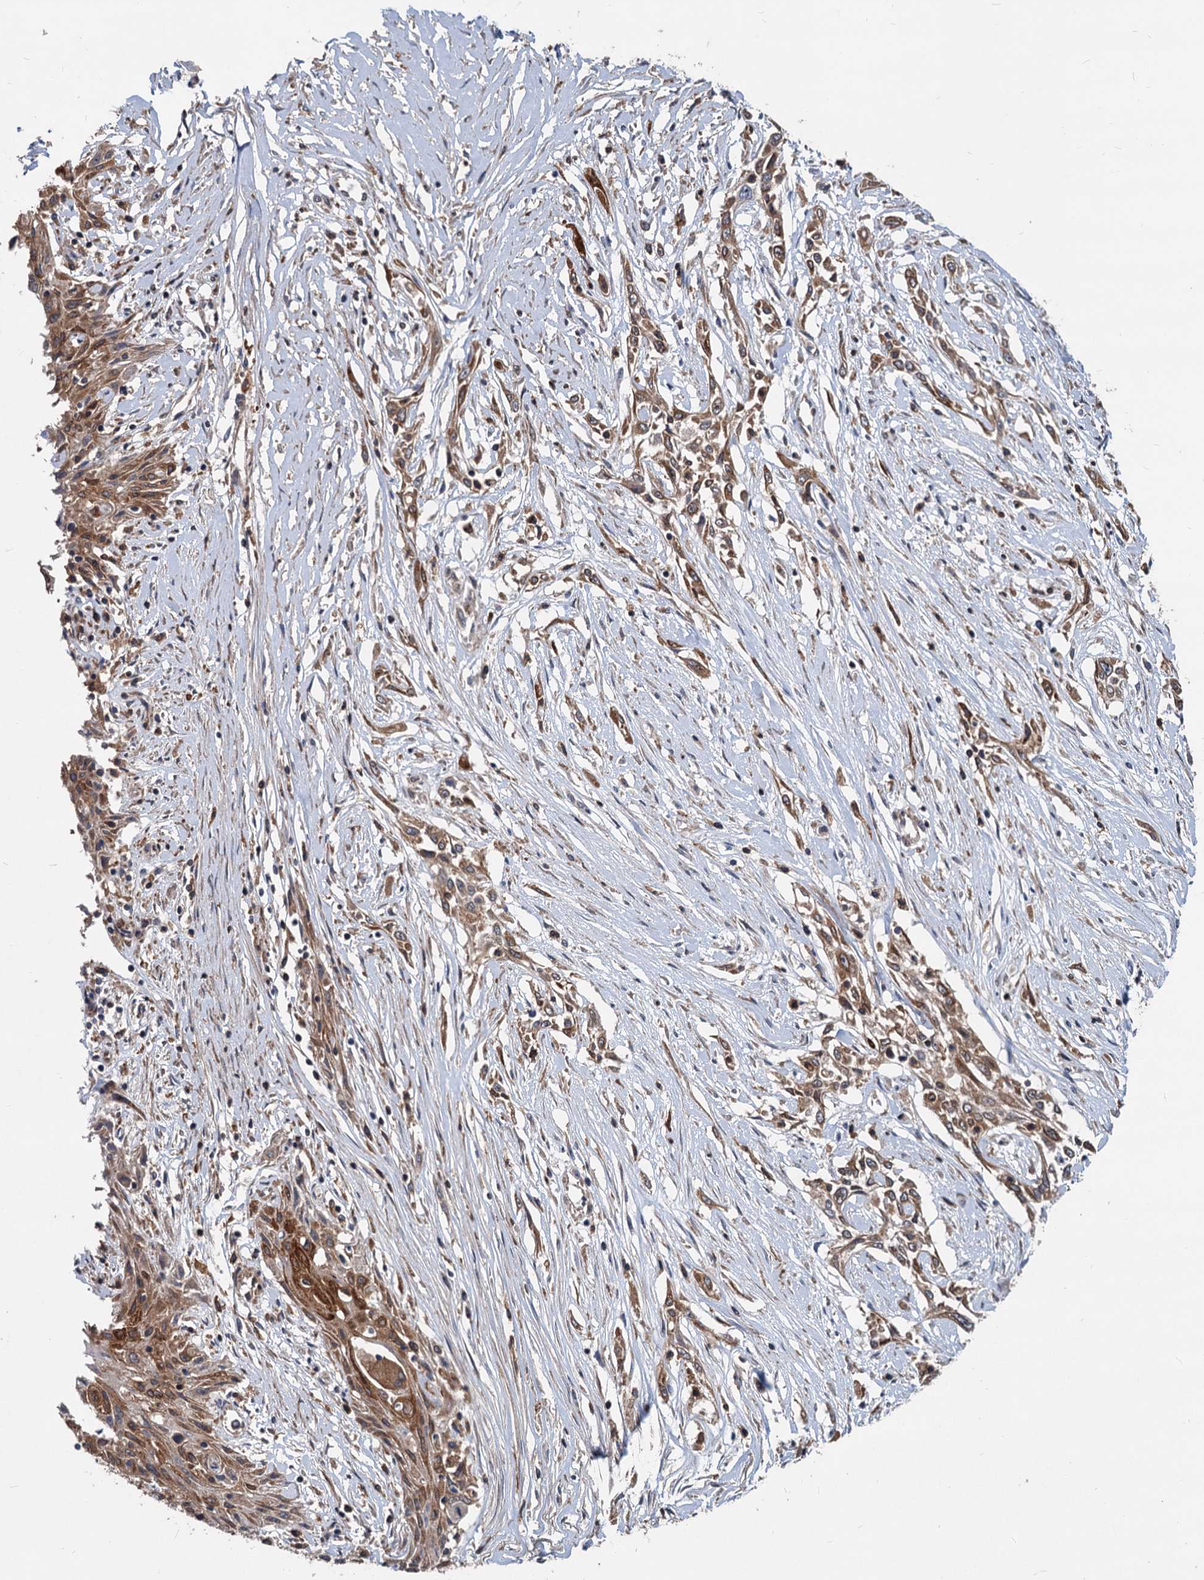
{"staining": {"intensity": "strong", "quantity": ">75%", "location": "cytoplasmic/membranous"}, "tissue": "skin cancer", "cell_type": "Tumor cells", "image_type": "cancer", "snomed": [{"axis": "morphology", "description": "Squamous cell carcinoma, NOS"}, {"axis": "morphology", "description": "Squamous cell carcinoma, metastatic, NOS"}, {"axis": "topography", "description": "Skin"}, {"axis": "topography", "description": "Lymph node"}], "caption": "Skin cancer (metastatic squamous cell carcinoma) stained with a protein marker shows strong staining in tumor cells.", "gene": "STIM1", "patient": {"sex": "male", "age": 75}}